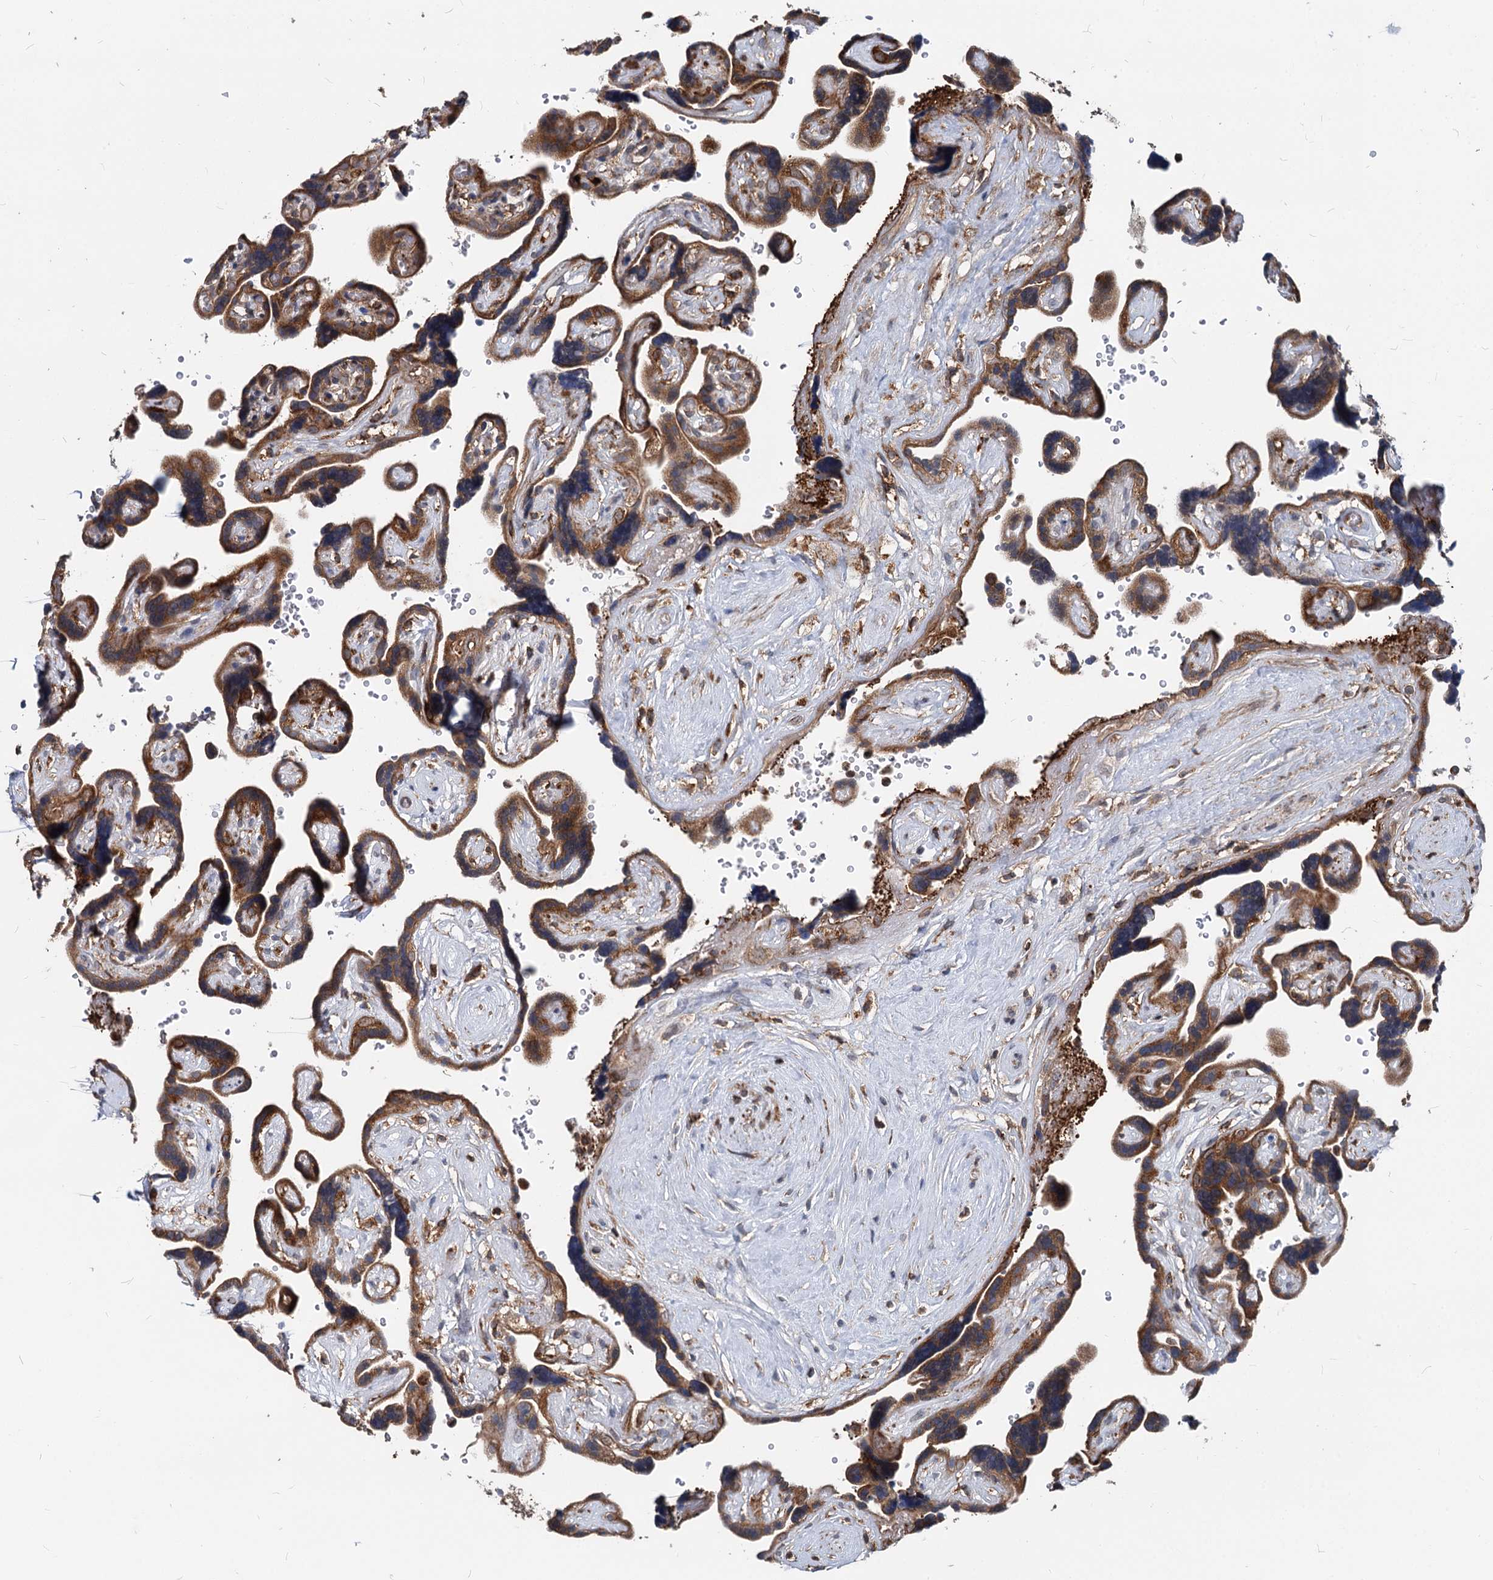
{"staining": {"intensity": "strong", "quantity": ">75%", "location": "cytoplasmic/membranous"}, "tissue": "placenta", "cell_type": "Decidual cells", "image_type": "normal", "snomed": [{"axis": "morphology", "description": "Normal tissue, NOS"}, {"axis": "topography", "description": "Placenta"}], "caption": "A high amount of strong cytoplasmic/membranous expression is seen in approximately >75% of decidual cells in normal placenta. Using DAB (3,3'-diaminobenzidine) (brown) and hematoxylin (blue) stains, captured at high magnification using brightfield microscopy.", "gene": "STIM1", "patient": {"sex": "female", "age": 30}}